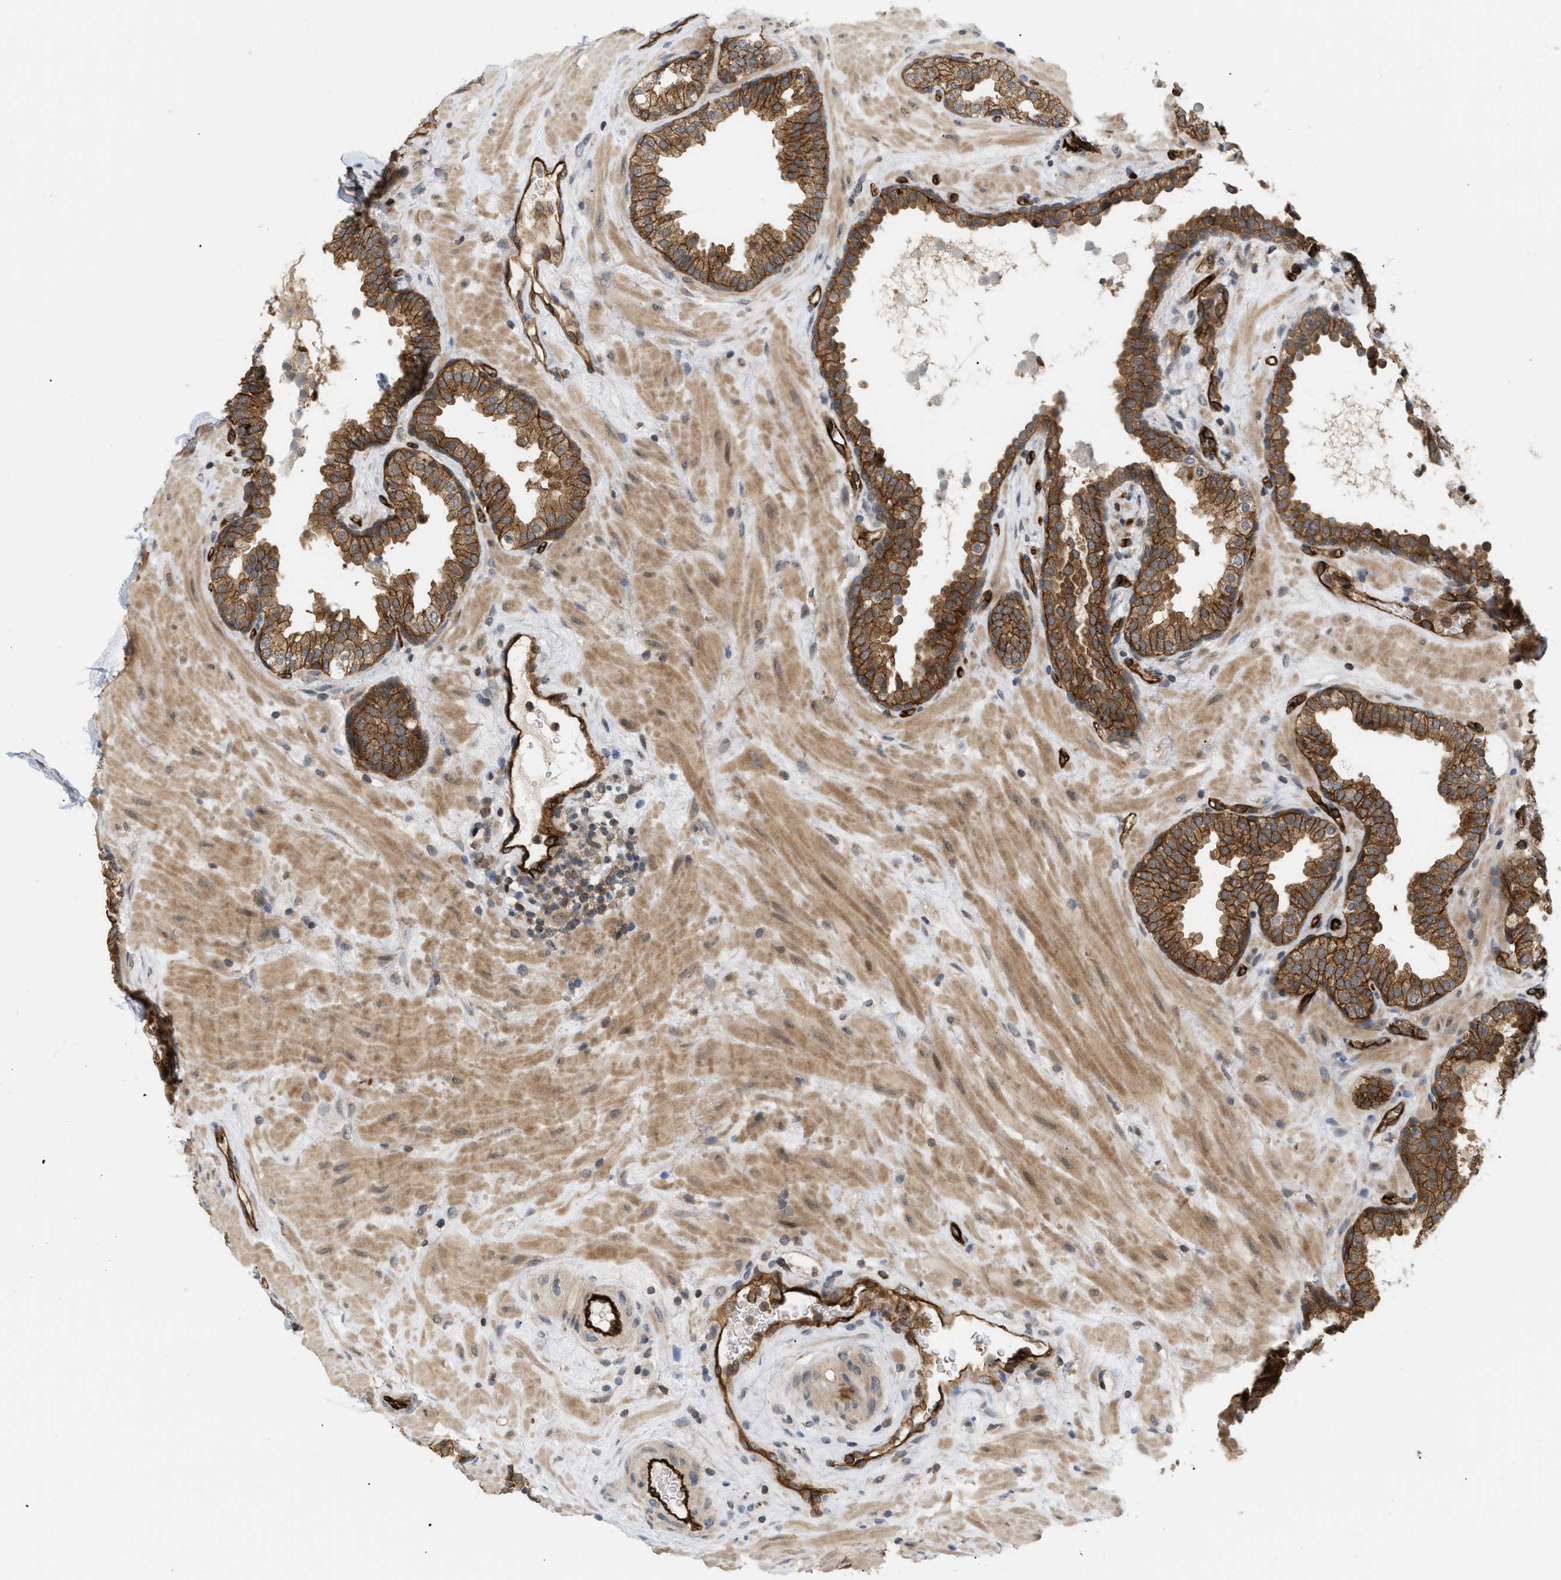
{"staining": {"intensity": "moderate", "quantity": ">75%", "location": "cytoplasmic/membranous"}, "tissue": "prostate", "cell_type": "Glandular cells", "image_type": "normal", "snomed": [{"axis": "morphology", "description": "Normal tissue, NOS"}, {"axis": "topography", "description": "Prostate"}], "caption": "Protein expression analysis of benign human prostate reveals moderate cytoplasmic/membranous staining in about >75% of glandular cells. (DAB (3,3'-diaminobenzidine) = brown stain, brightfield microscopy at high magnification).", "gene": "PALMD", "patient": {"sex": "male", "age": 51}}